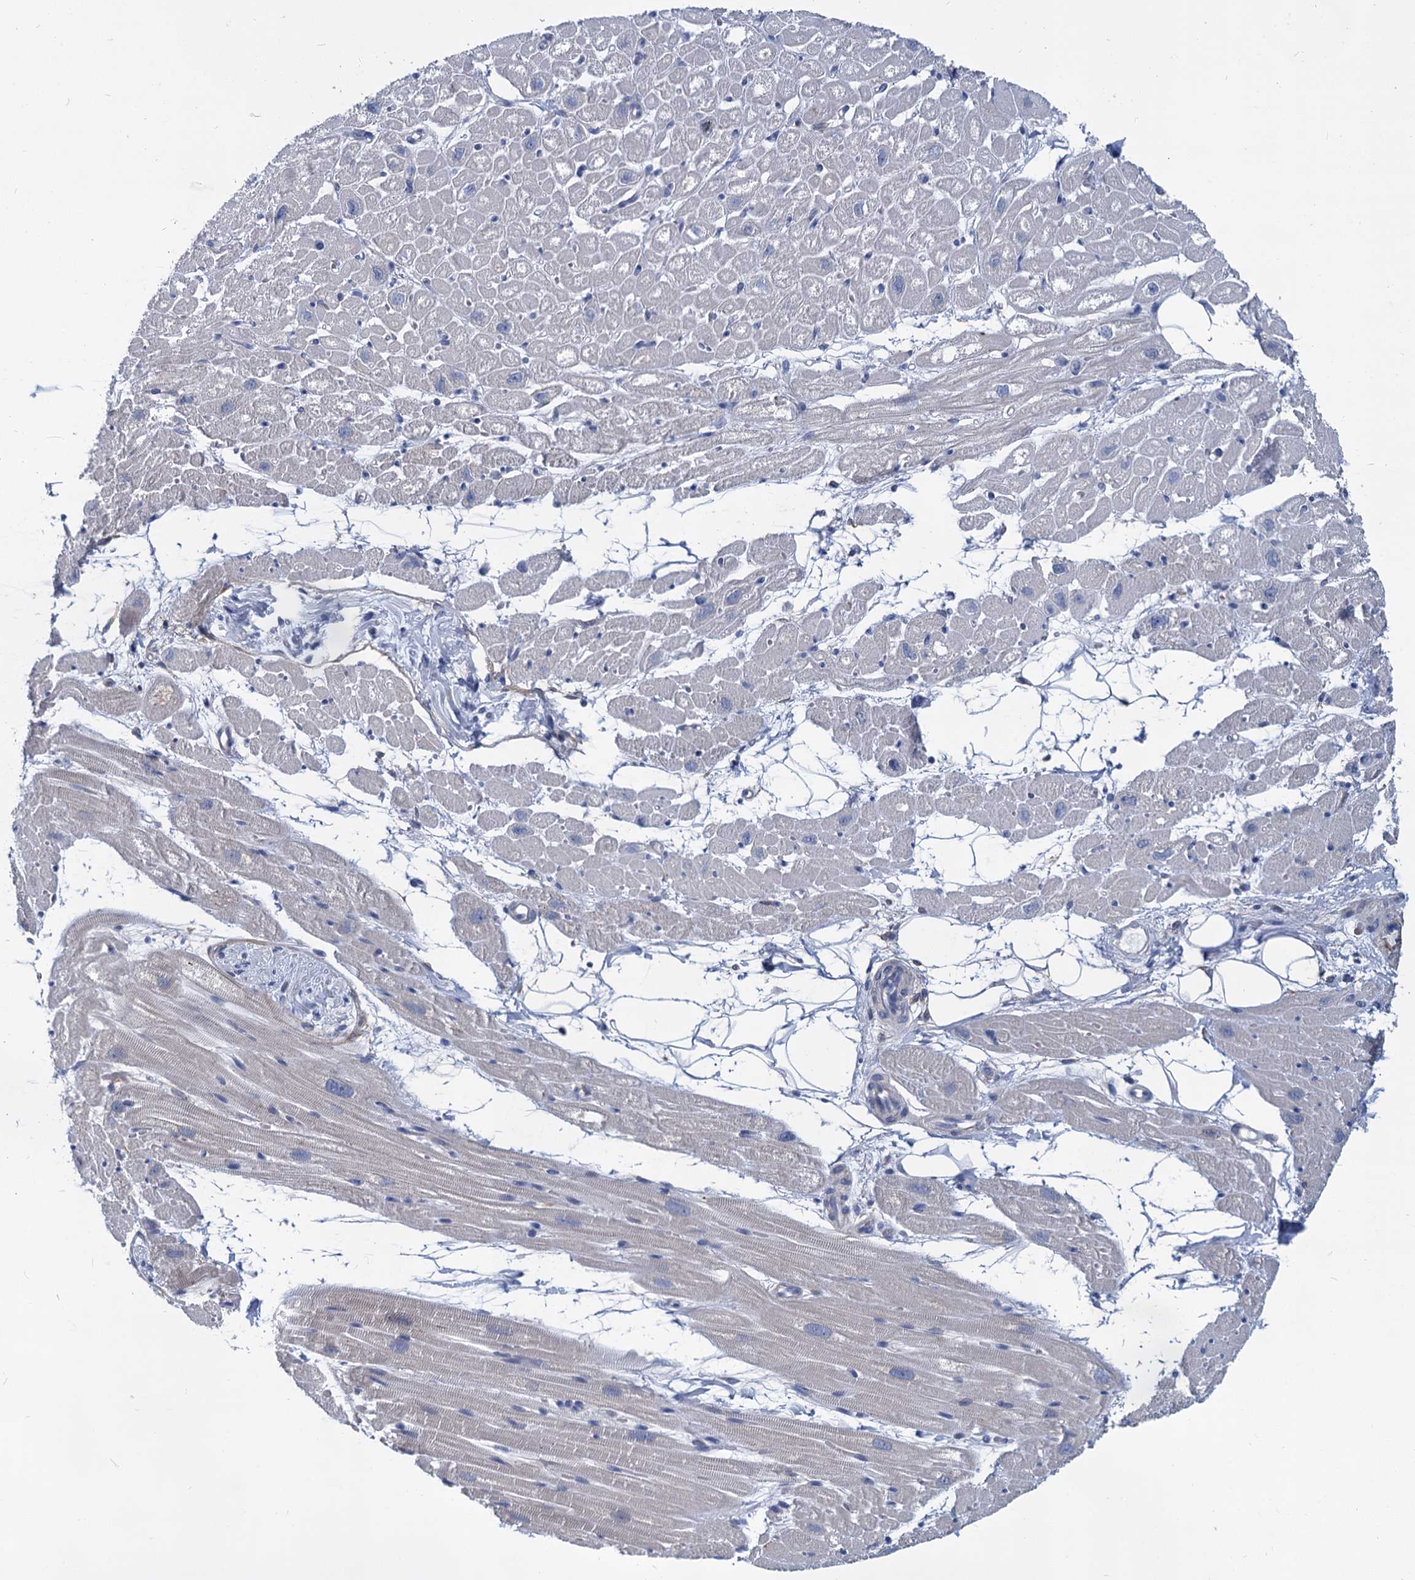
{"staining": {"intensity": "negative", "quantity": "none", "location": "none"}, "tissue": "heart muscle", "cell_type": "Cardiomyocytes", "image_type": "normal", "snomed": [{"axis": "morphology", "description": "Normal tissue, NOS"}, {"axis": "topography", "description": "Heart"}], "caption": "Immunohistochemistry histopathology image of benign heart muscle: heart muscle stained with DAB (3,3'-diaminobenzidine) demonstrates no significant protein positivity in cardiomyocytes. (Brightfield microscopy of DAB immunohistochemistry (IHC) at high magnification).", "gene": "GSTM3", "patient": {"sex": "male", "age": 50}}